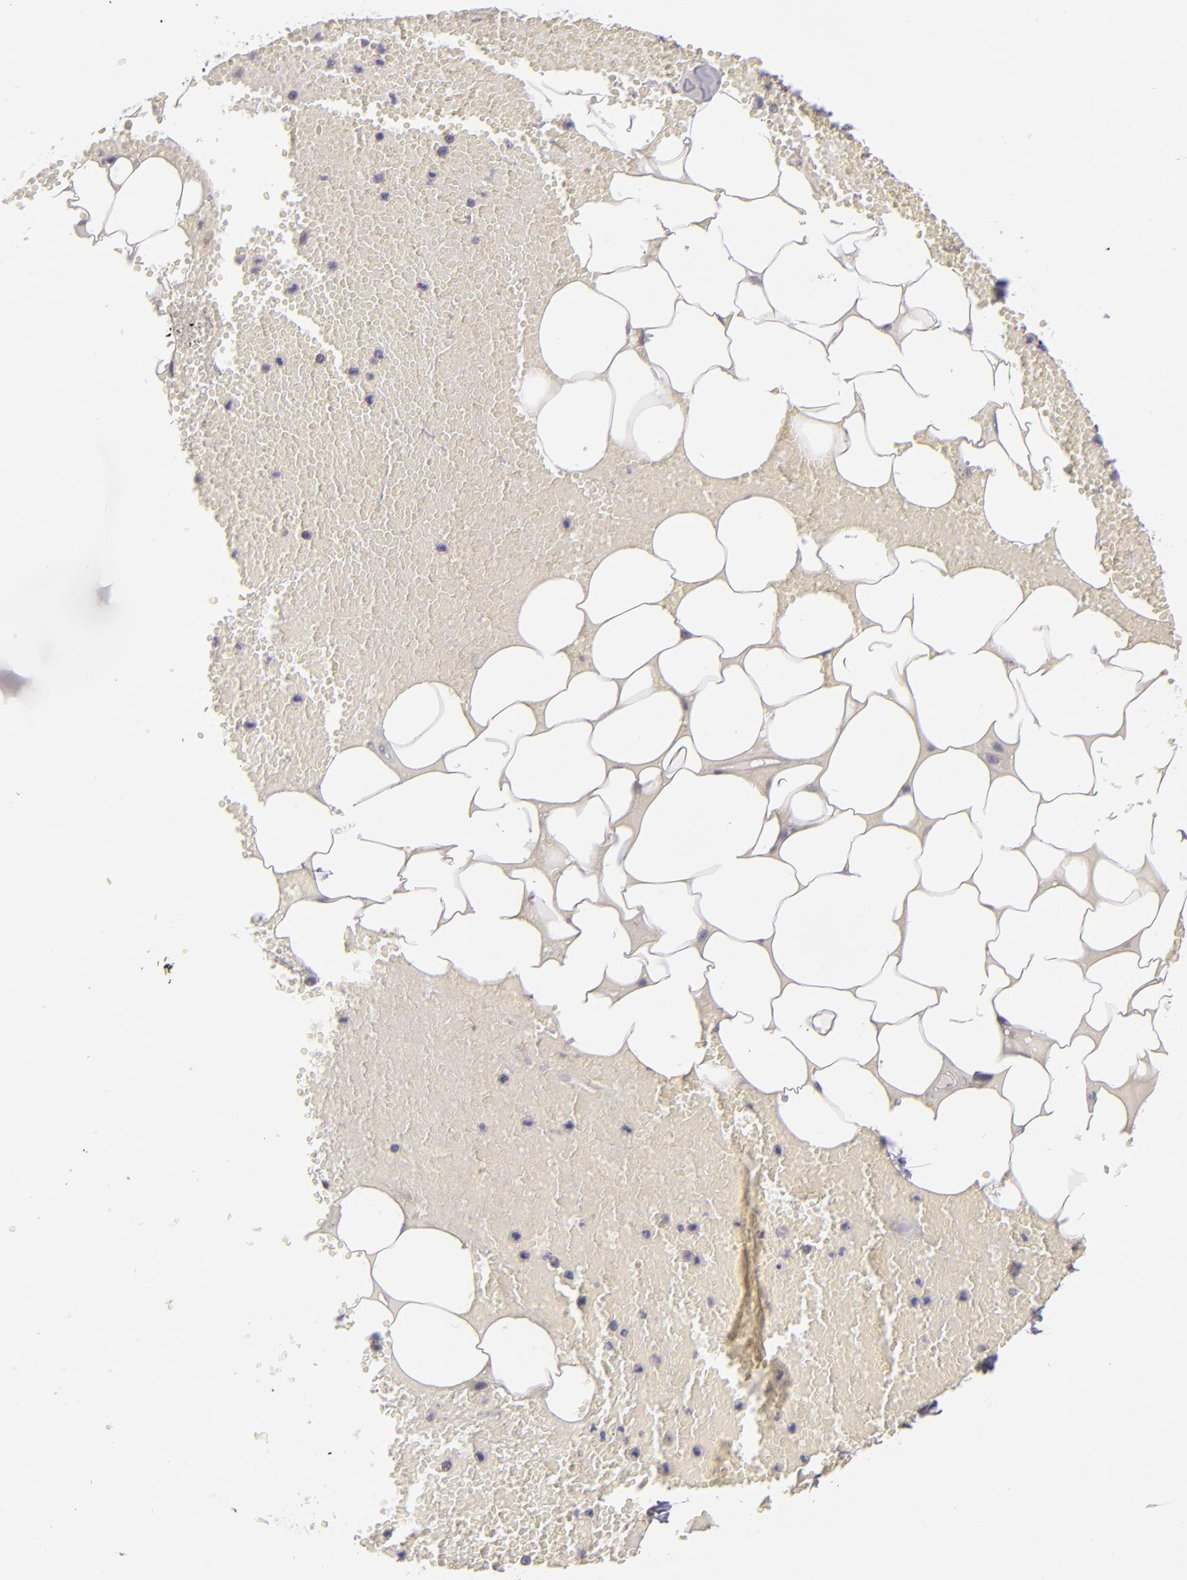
{"staining": {"intensity": "negative", "quantity": "none", "location": "none"}, "tissue": "adipose tissue", "cell_type": "Adipocytes", "image_type": "normal", "snomed": [{"axis": "morphology", "description": "Normal tissue, NOS"}, {"axis": "morphology", "description": "Inflammation, NOS"}, {"axis": "topography", "description": "Lymph node"}, {"axis": "topography", "description": "Peripheral nerve tissue"}], "caption": "An immunohistochemistry (IHC) micrograph of normal adipose tissue is shown. There is no staining in adipocytes of adipose tissue. The staining is performed using DAB (3,3'-diaminobenzidine) brown chromogen with nuclei counter-stained in using hematoxylin.", "gene": "EFS", "patient": {"sex": "male", "age": 52}}